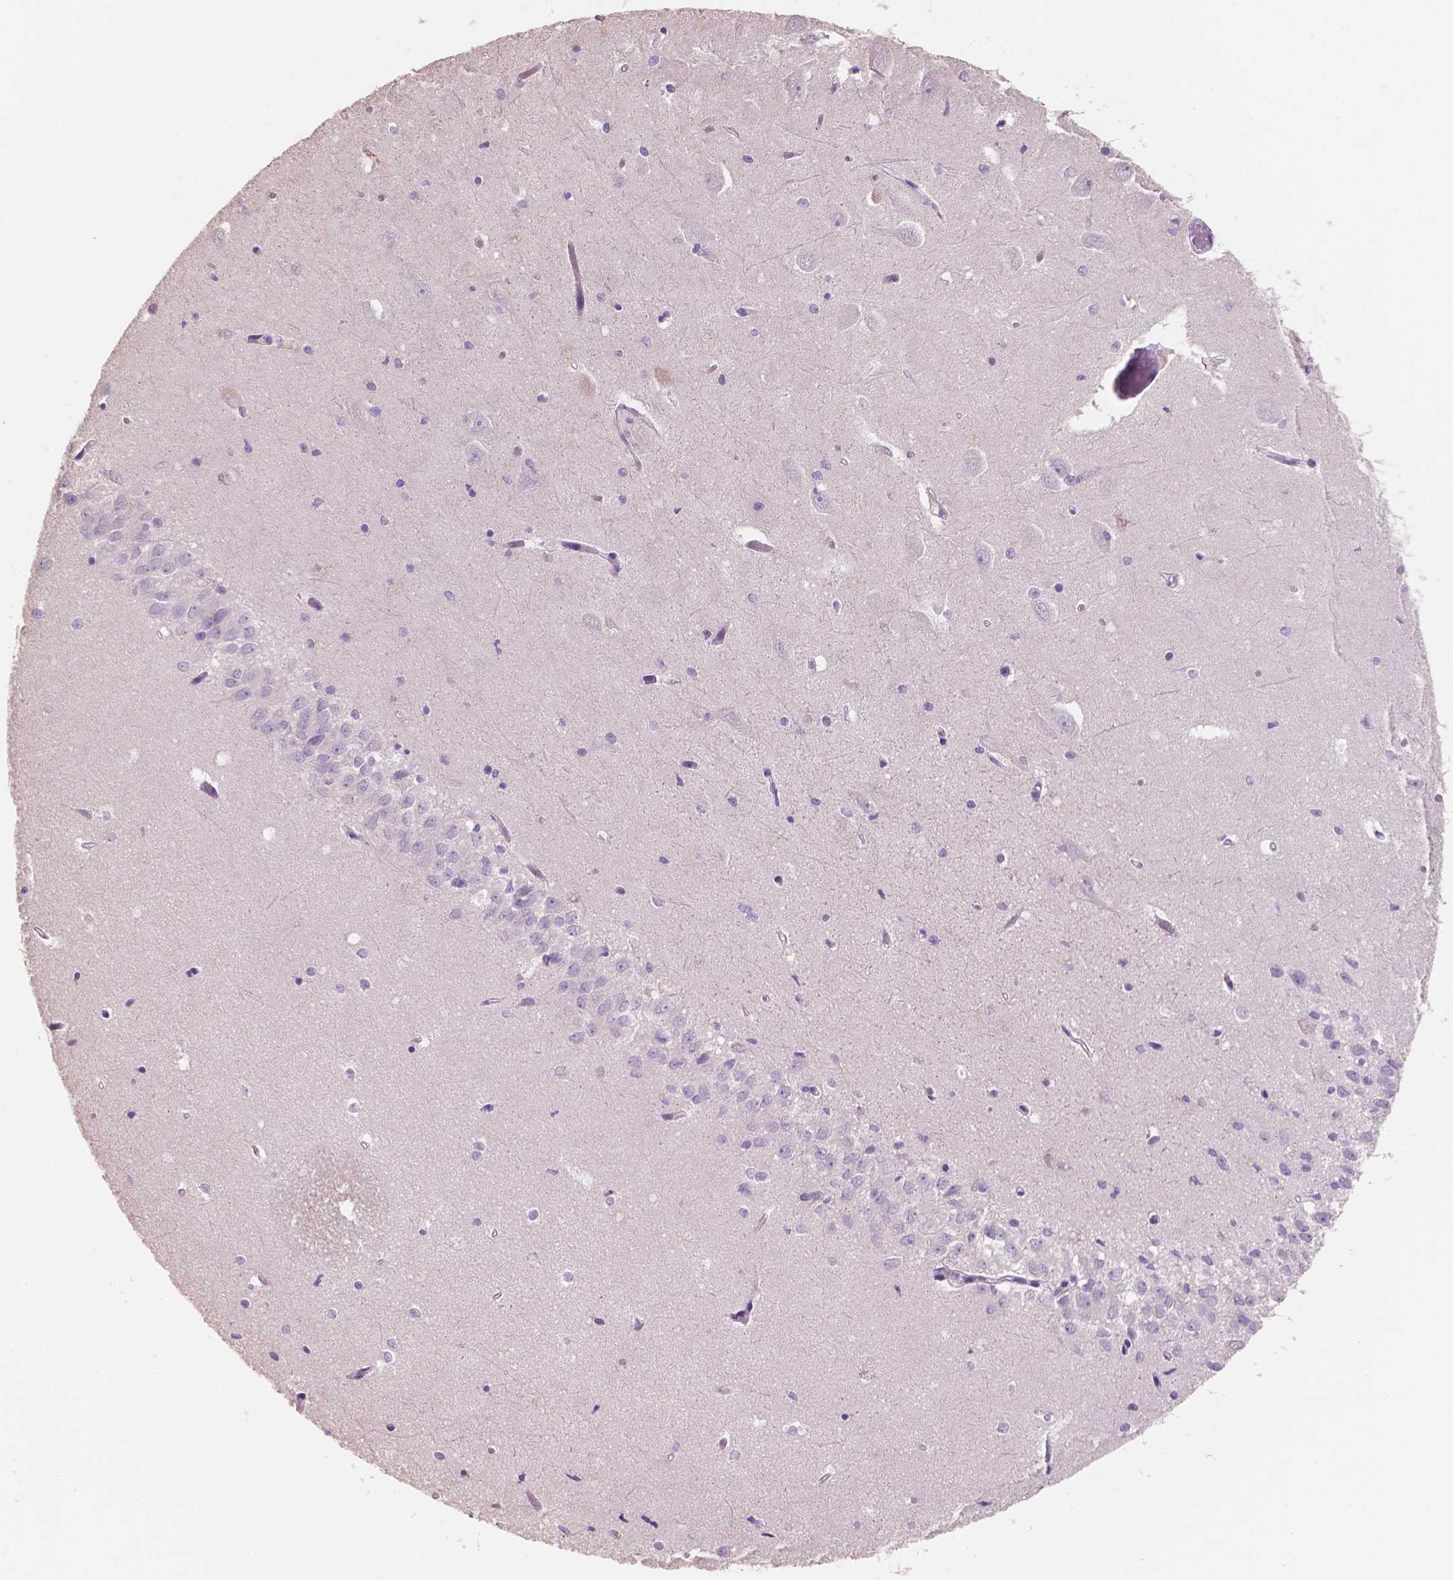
{"staining": {"intensity": "negative", "quantity": "none", "location": "none"}, "tissue": "hippocampus", "cell_type": "Glial cells", "image_type": "normal", "snomed": [{"axis": "morphology", "description": "Normal tissue, NOS"}, {"axis": "topography", "description": "Hippocampus"}], "caption": "Hippocampus was stained to show a protein in brown. There is no significant staining in glial cells. The staining was performed using DAB (3,3'-diaminobenzidine) to visualize the protein expression in brown, while the nuclei were stained in blue with hematoxylin (Magnification: 20x).", "gene": "SBSN", "patient": {"sex": "female", "age": 64}}